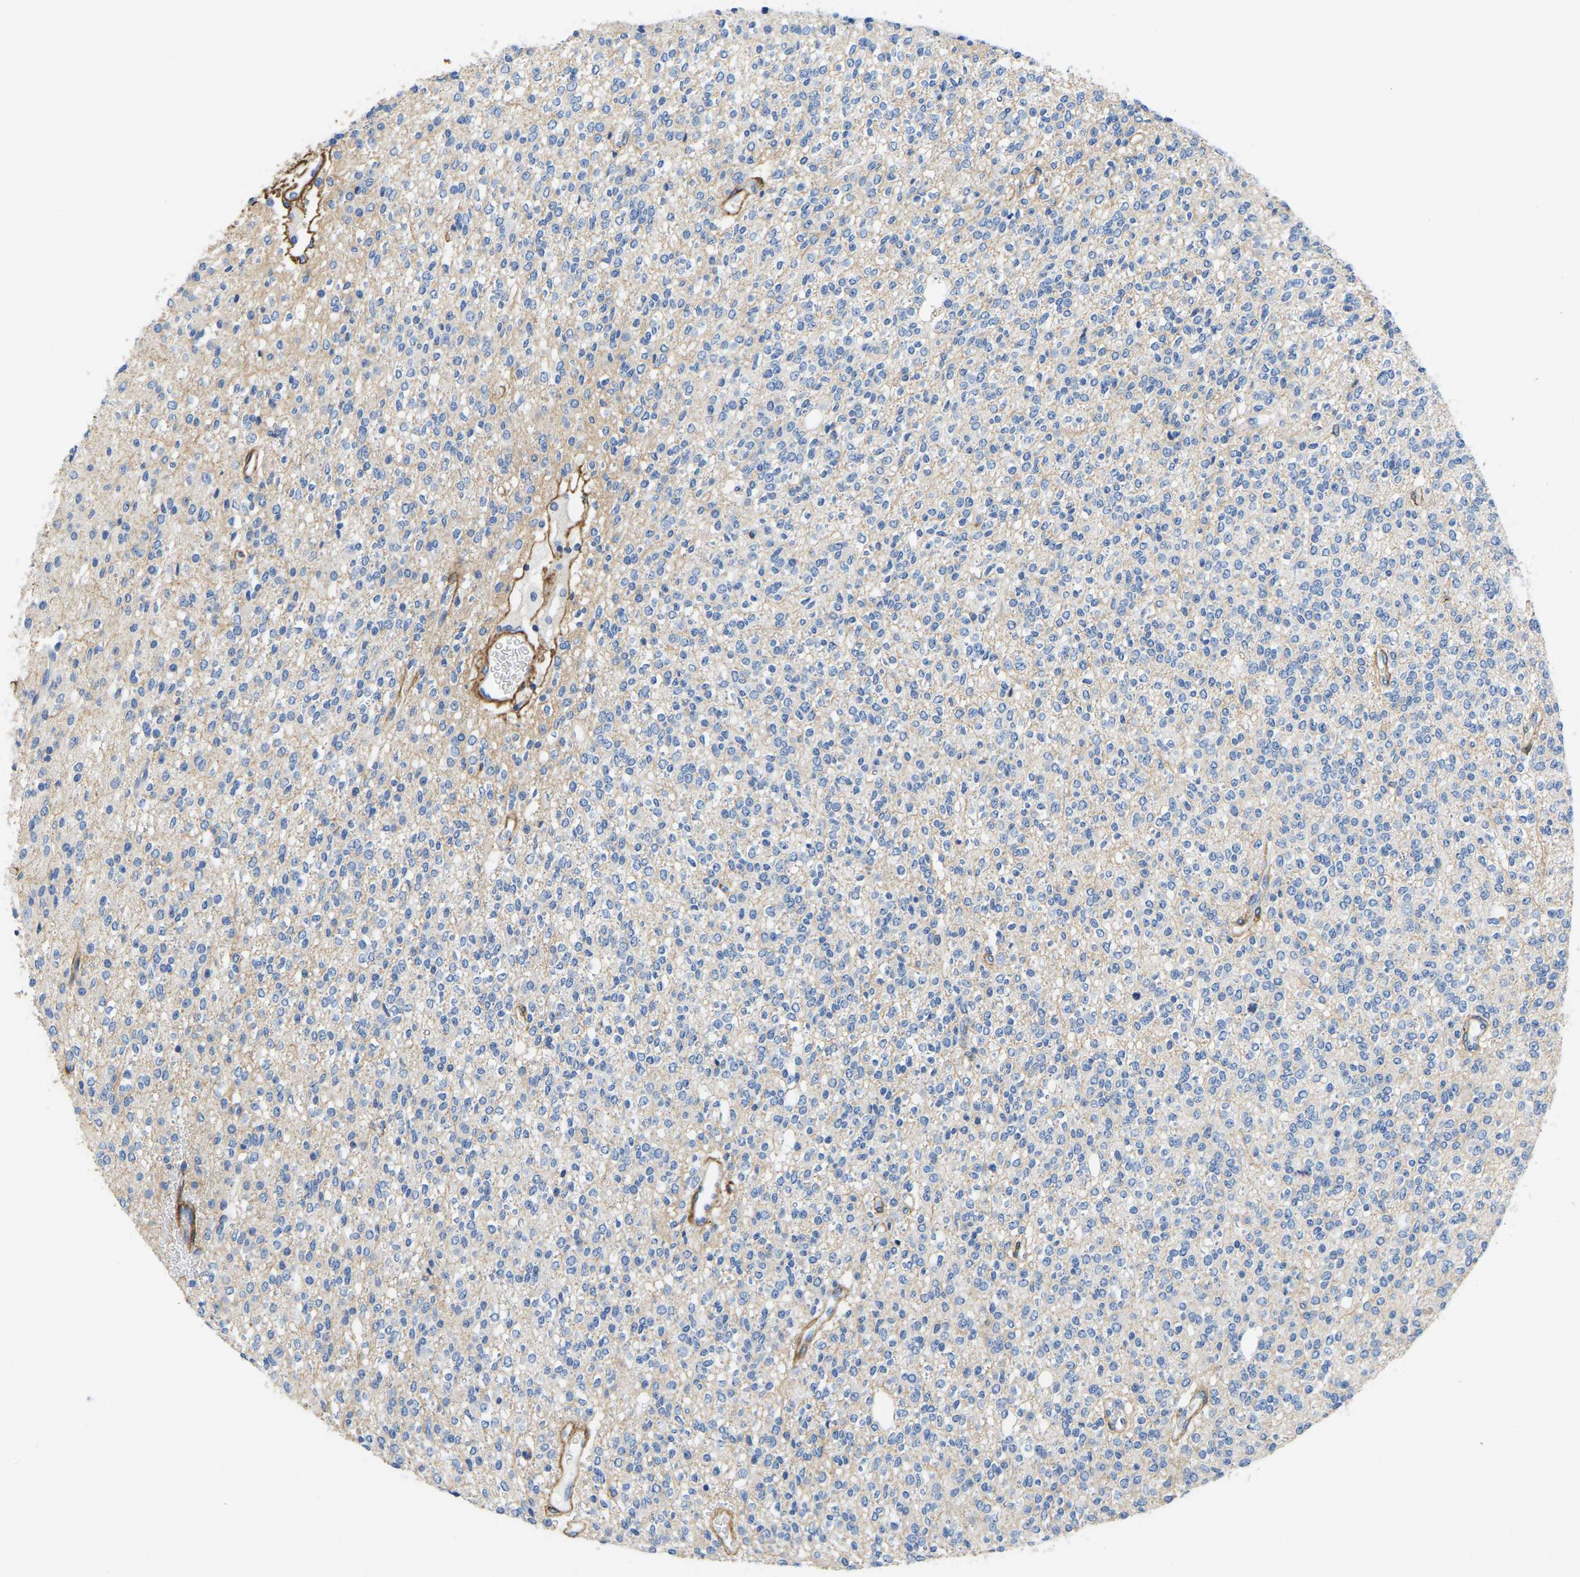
{"staining": {"intensity": "negative", "quantity": "none", "location": "none"}, "tissue": "glioma", "cell_type": "Tumor cells", "image_type": "cancer", "snomed": [{"axis": "morphology", "description": "Glioma, malignant, High grade"}, {"axis": "topography", "description": "Brain"}], "caption": "Protein analysis of glioma displays no significant positivity in tumor cells. Brightfield microscopy of immunohistochemistry stained with DAB (3,3'-diaminobenzidine) (brown) and hematoxylin (blue), captured at high magnification.", "gene": "COL6A1", "patient": {"sex": "male", "age": 34}}